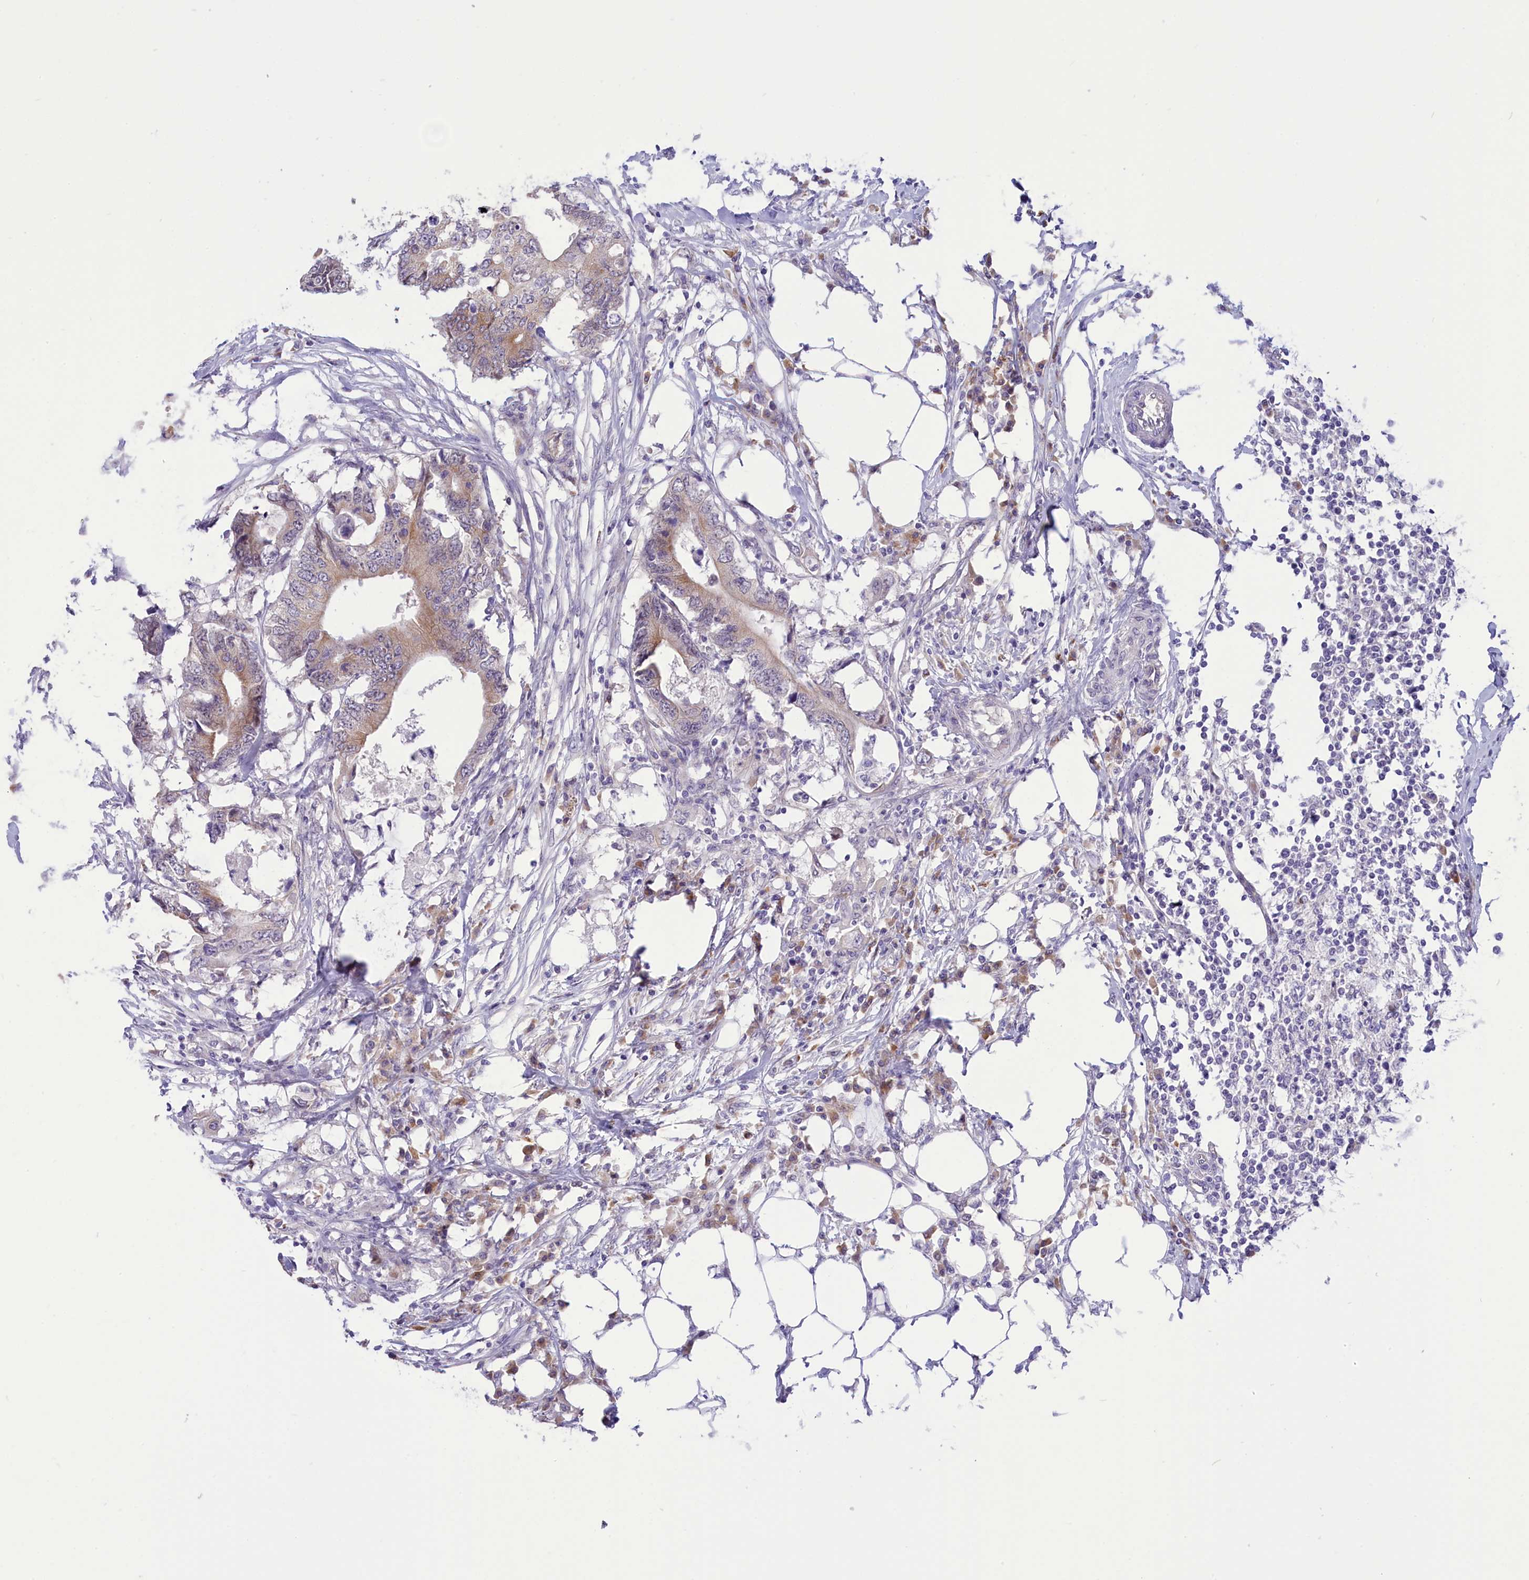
{"staining": {"intensity": "weak", "quantity": "25%-75%", "location": "cytoplasmic/membranous"}, "tissue": "colorectal cancer", "cell_type": "Tumor cells", "image_type": "cancer", "snomed": [{"axis": "morphology", "description": "Adenocarcinoma, NOS"}, {"axis": "topography", "description": "Colon"}], "caption": "Colorectal cancer (adenocarcinoma) stained for a protein reveals weak cytoplasmic/membranous positivity in tumor cells.", "gene": "DCAF16", "patient": {"sex": "male", "age": 71}}